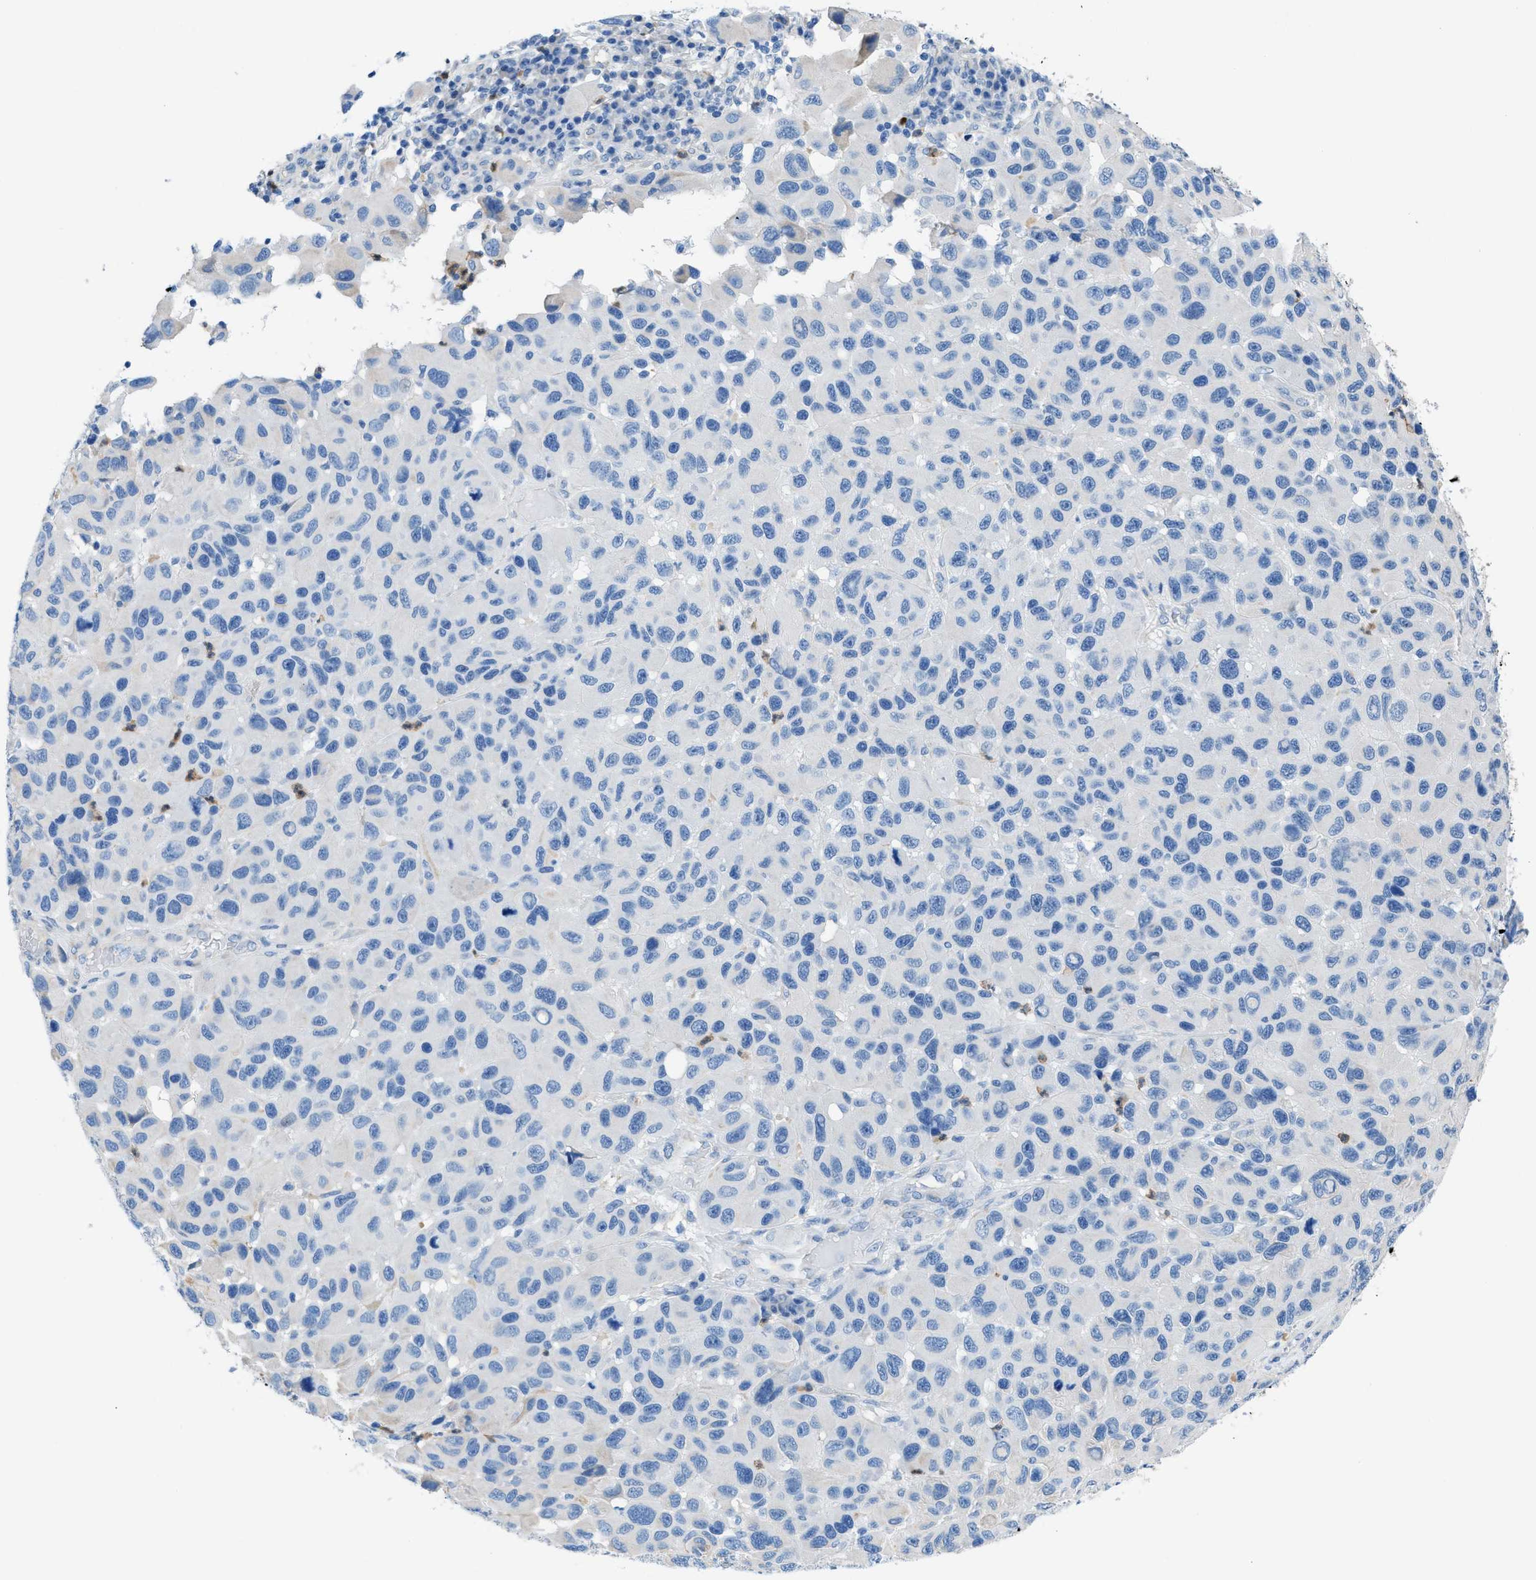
{"staining": {"intensity": "negative", "quantity": "none", "location": "none"}, "tissue": "melanoma", "cell_type": "Tumor cells", "image_type": "cancer", "snomed": [{"axis": "morphology", "description": "Malignant melanoma, NOS"}, {"axis": "topography", "description": "Skin"}], "caption": "This image is of melanoma stained with IHC to label a protein in brown with the nuclei are counter-stained blue. There is no positivity in tumor cells.", "gene": "ITPR1", "patient": {"sex": "male", "age": 53}}